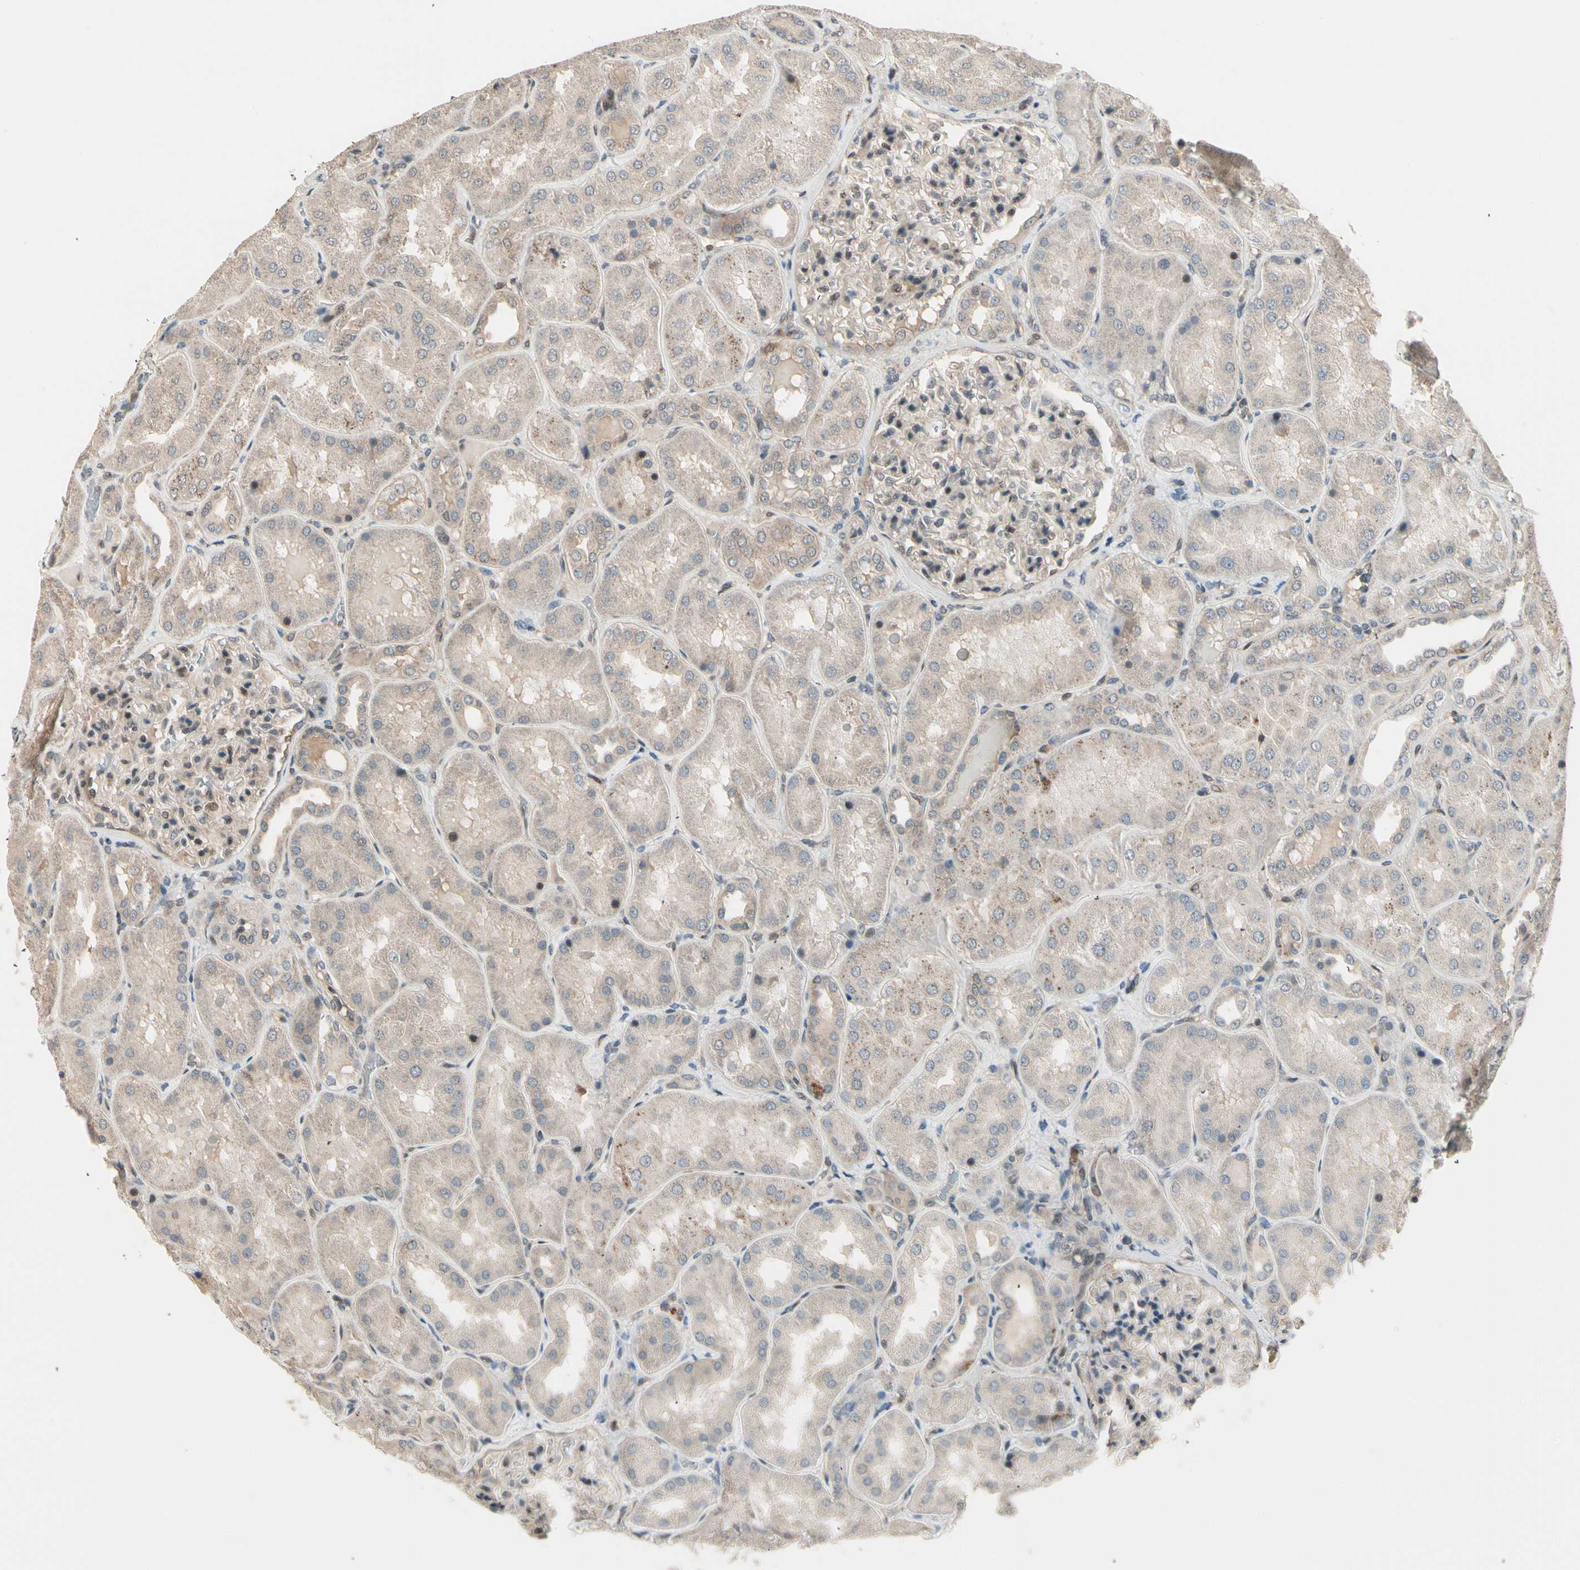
{"staining": {"intensity": "weak", "quantity": ">75%", "location": "cytoplasmic/membranous"}, "tissue": "kidney", "cell_type": "Cells in glomeruli", "image_type": "normal", "snomed": [{"axis": "morphology", "description": "Normal tissue, NOS"}, {"axis": "topography", "description": "Kidney"}], "caption": "Normal kidney was stained to show a protein in brown. There is low levels of weak cytoplasmic/membranous positivity in approximately >75% of cells in glomeruli.", "gene": "SVBP", "patient": {"sex": "female", "age": 56}}